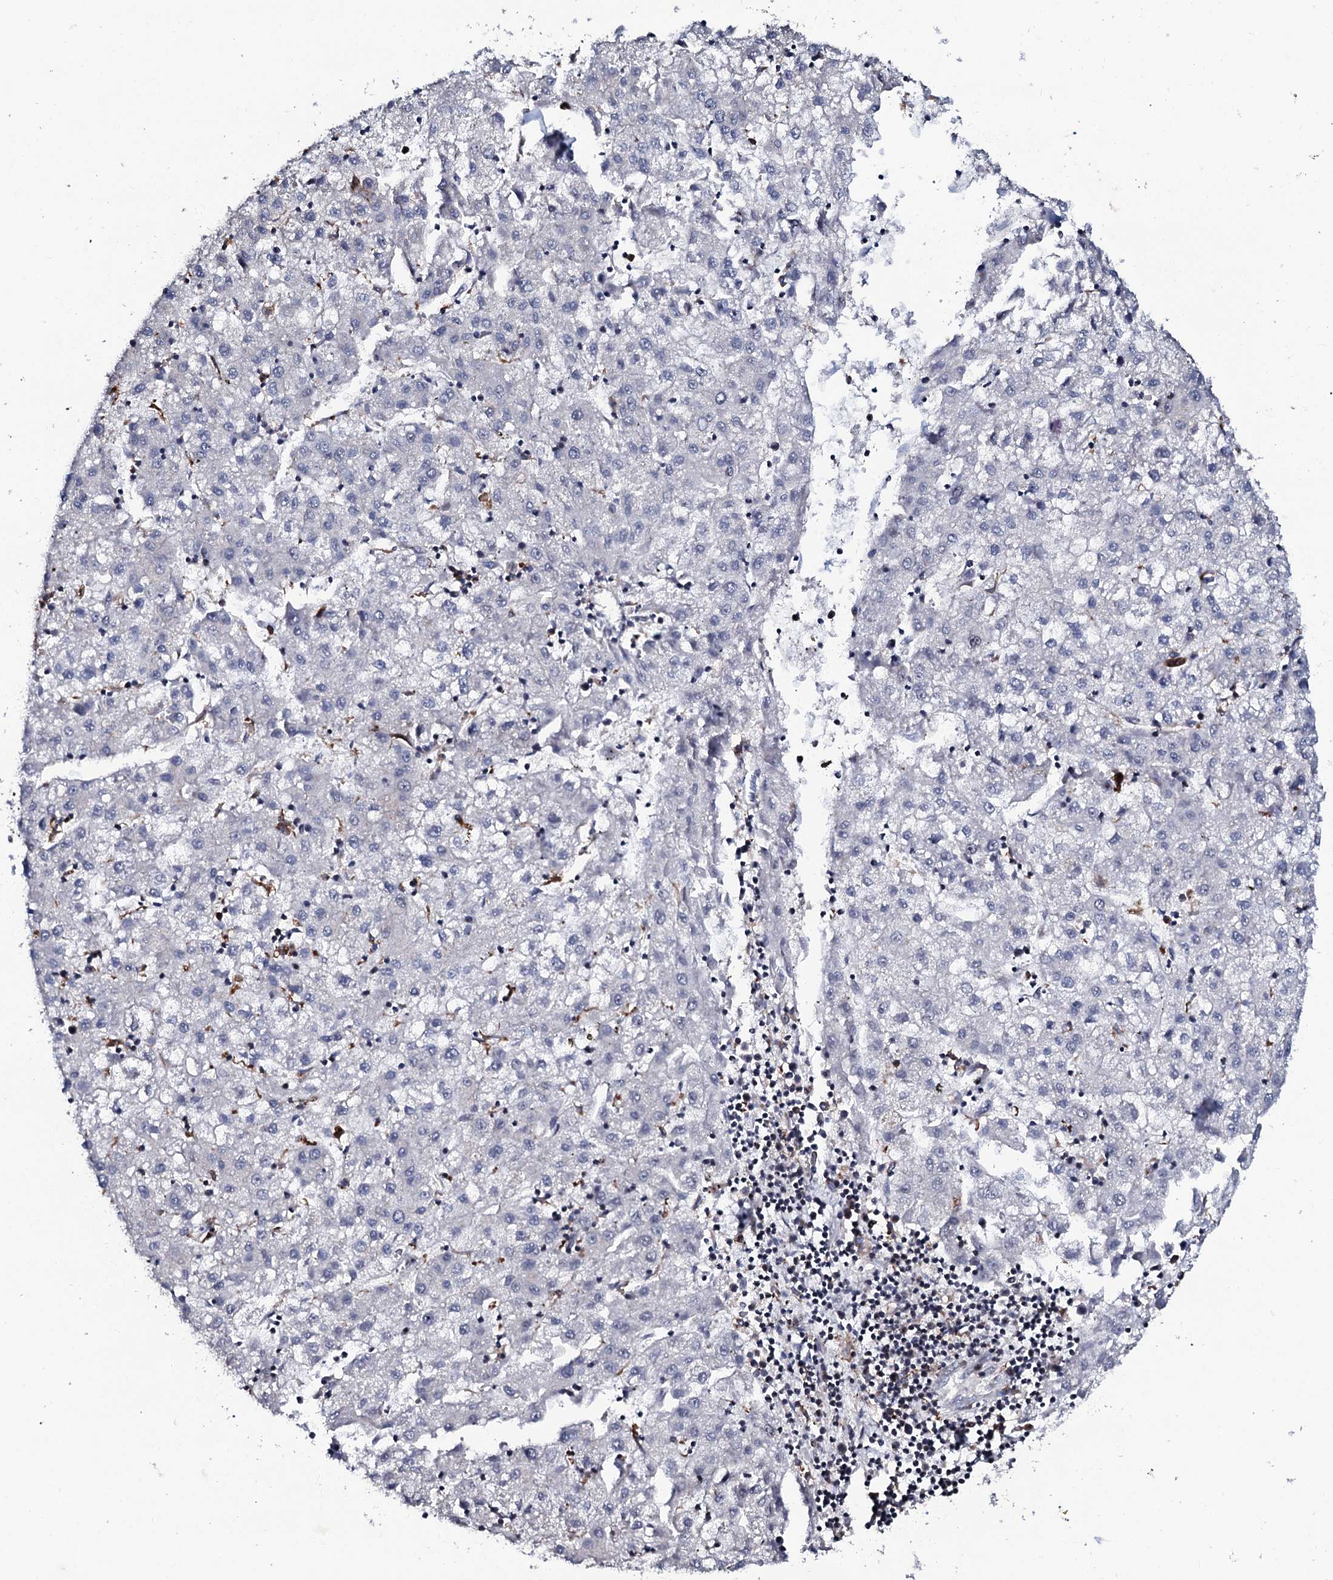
{"staining": {"intensity": "negative", "quantity": "none", "location": "none"}, "tissue": "liver cancer", "cell_type": "Tumor cells", "image_type": "cancer", "snomed": [{"axis": "morphology", "description": "Carcinoma, Hepatocellular, NOS"}, {"axis": "topography", "description": "Liver"}], "caption": "A micrograph of human liver cancer is negative for staining in tumor cells. The staining is performed using DAB brown chromogen with nuclei counter-stained in using hematoxylin.", "gene": "TCIRG1", "patient": {"sex": "male", "age": 72}}